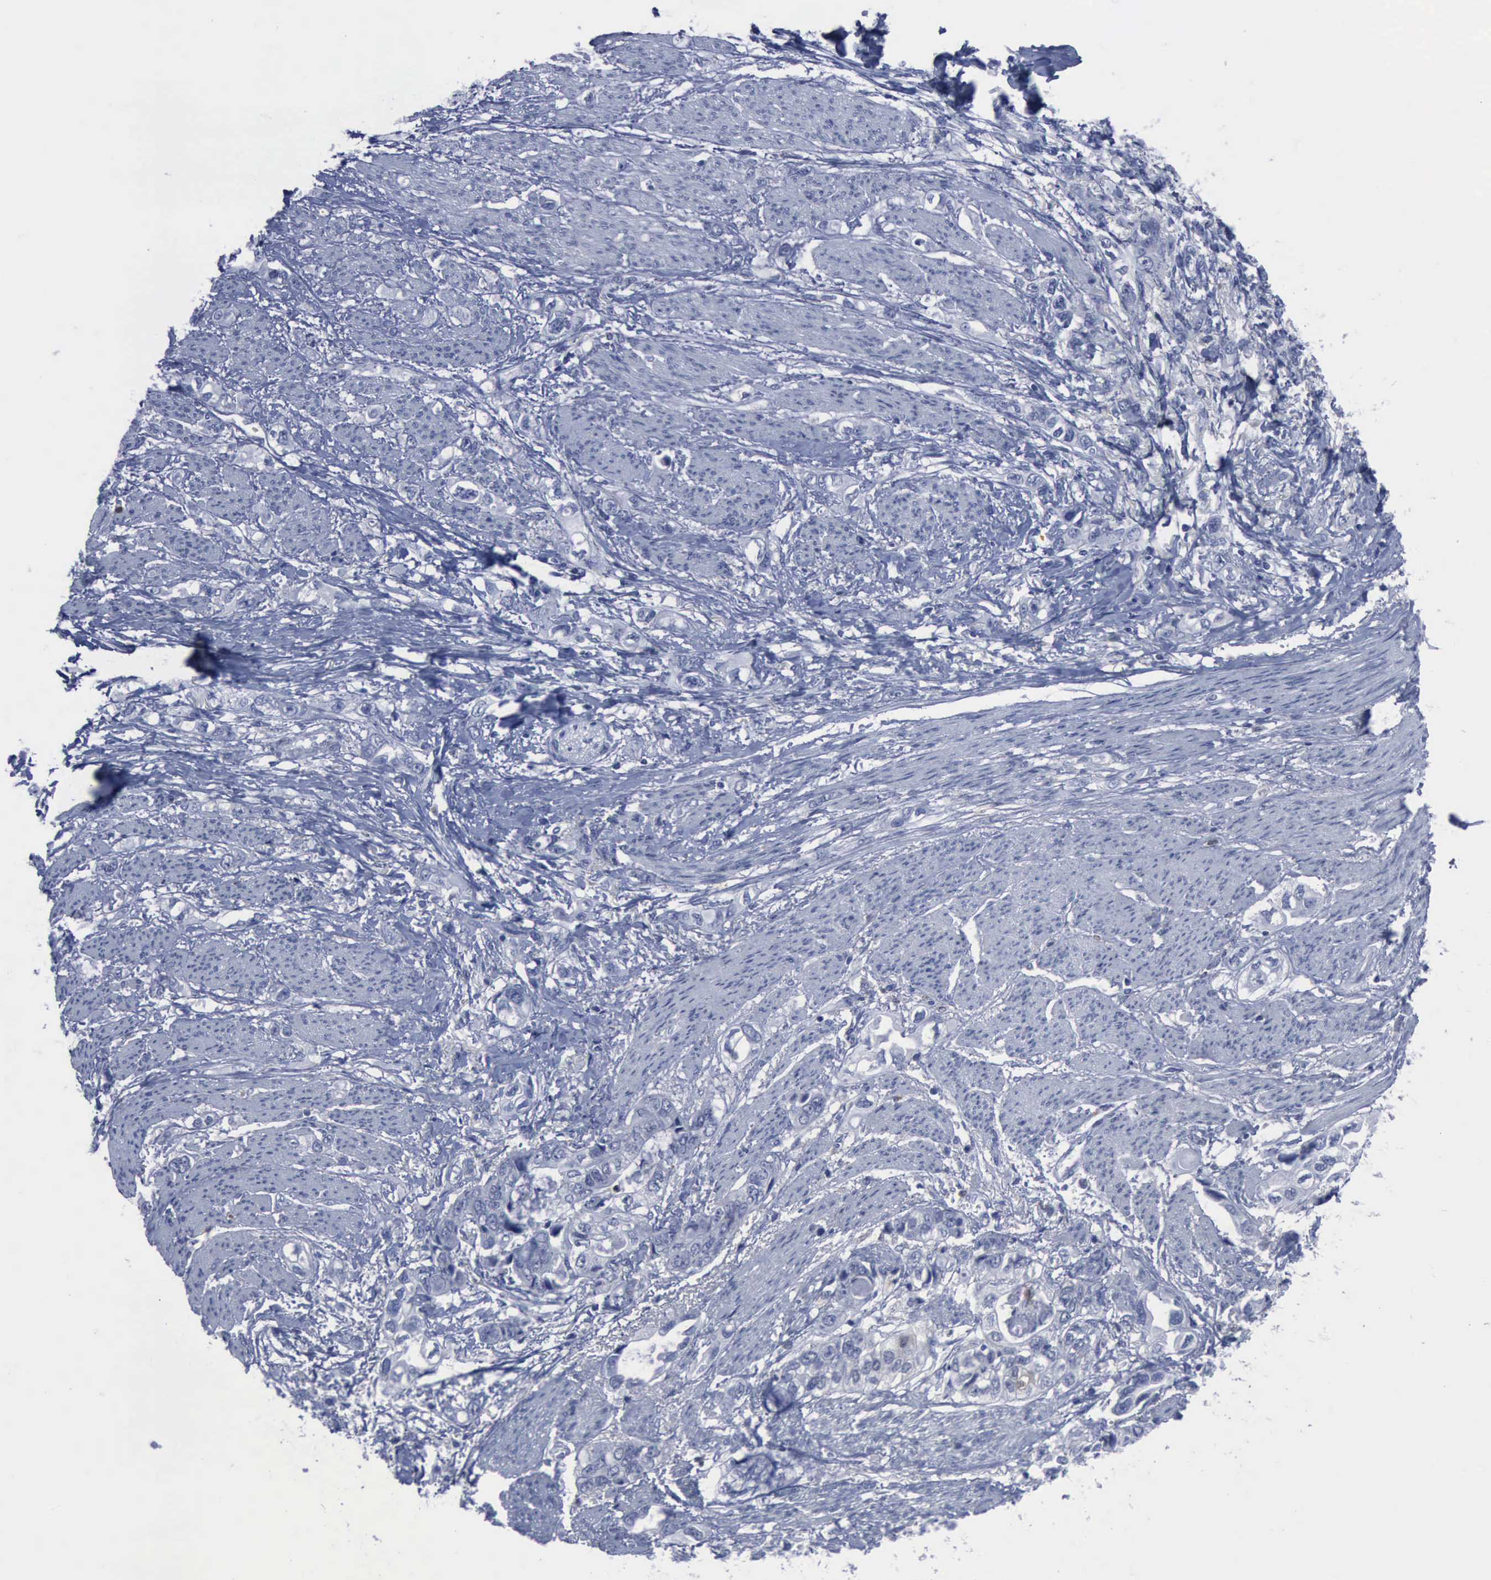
{"staining": {"intensity": "negative", "quantity": "none", "location": "none"}, "tissue": "stomach cancer", "cell_type": "Tumor cells", "image_type": "cancer", "snomed": [{"axis": "morphology", "description": "Adenocarcinoma, NOS"}, {"axis": "topography", "description": "Stomach, upper"}], "caption": "Human adenocarcinoma (stomach) stained for a protein using immunohistochemistry (IHC) demonstrates no expression in tumor cells.", "gene": "CSTA", "patient": {"sex": "female", "age": 52}}